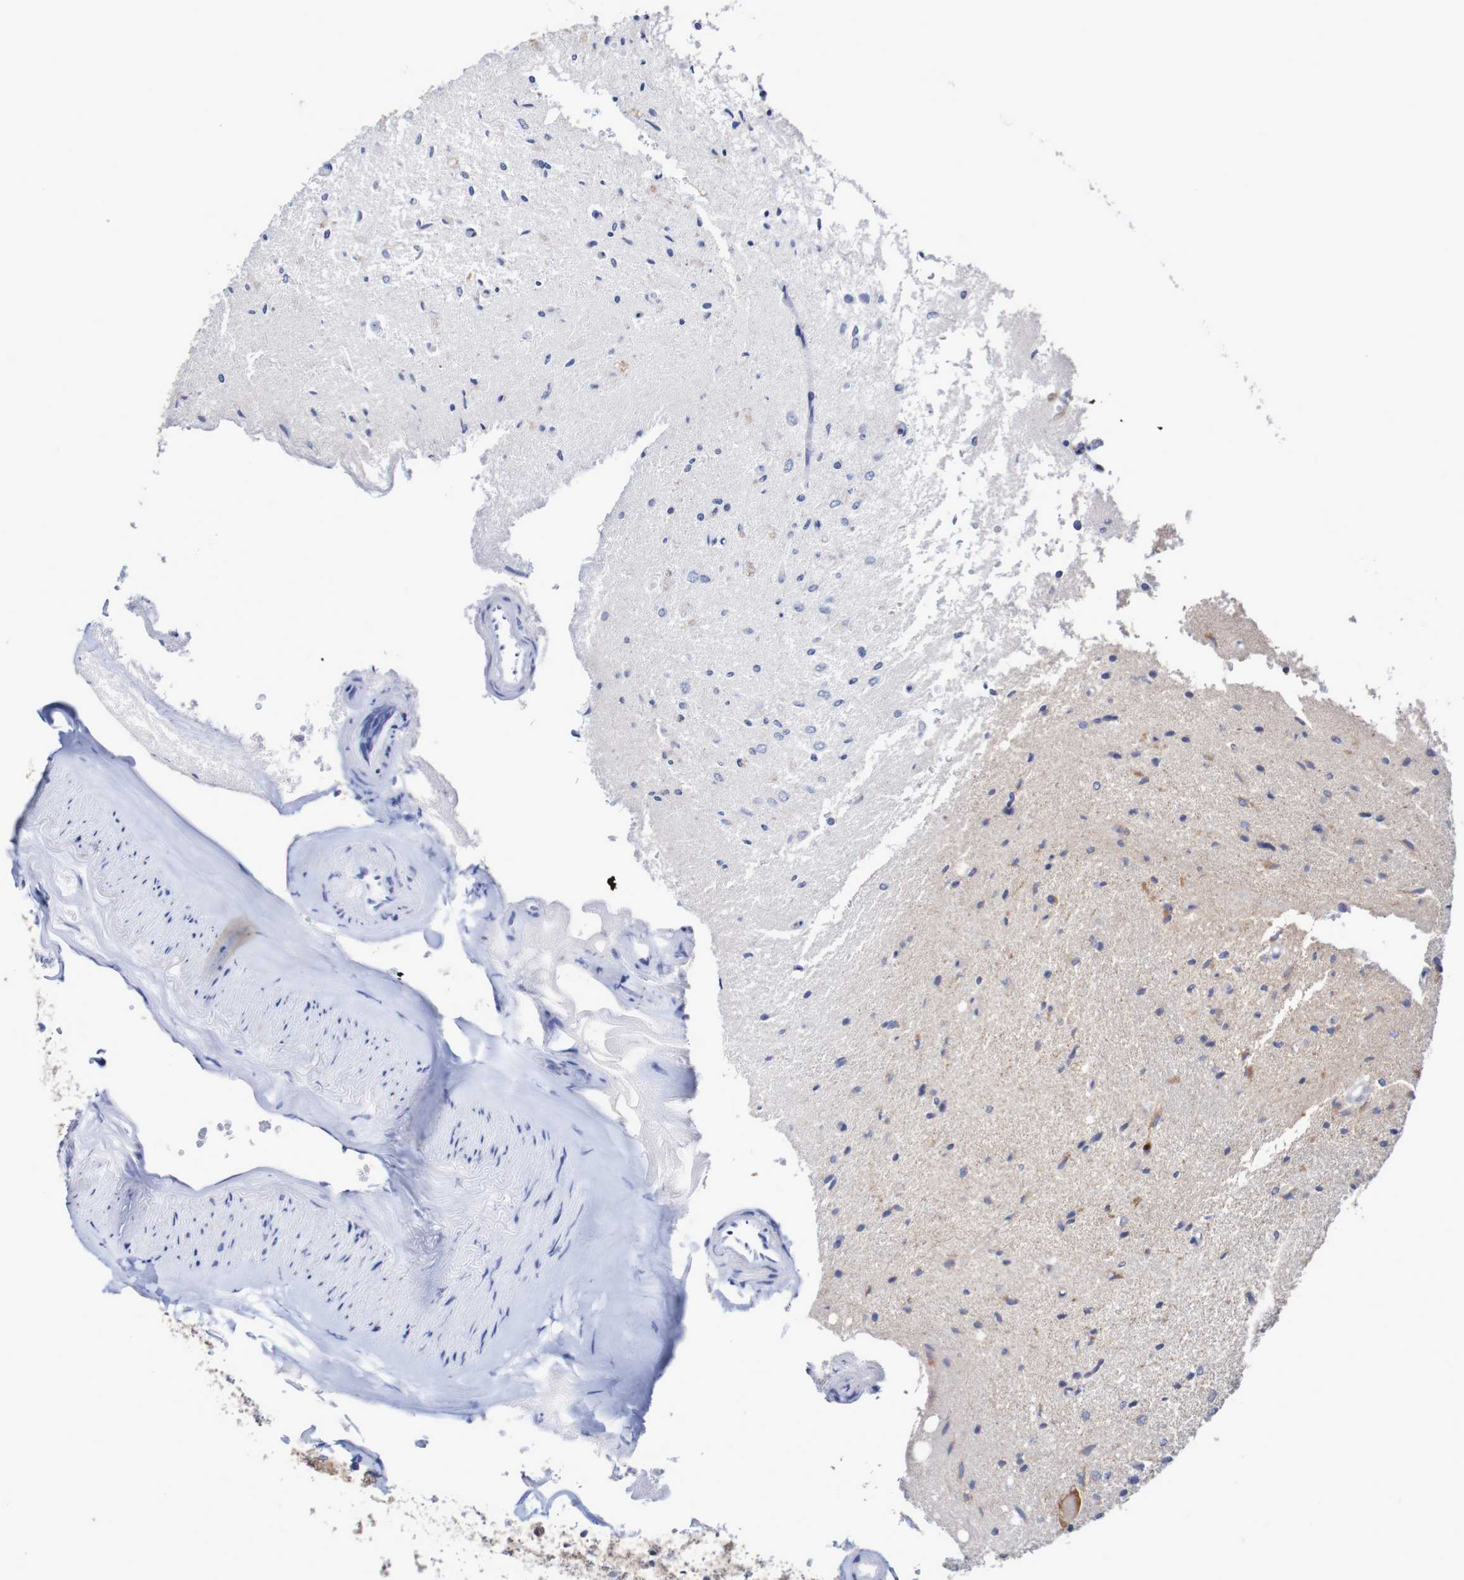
{"staining": {"intensity": "weak", "quantity": "25%-75%", "location": "cytoplasmic/membranous"}, "tissue": "glioma", "cell_type": "Tumor cells", "image_type": "cancer", "snomed": [{"axis": "morphology", "description": "Glioma, malignant, Low grade"}, {"axis": "topography", "description": "Brain"}], "caption": "Glioma was stained to show a protein in brown. There is low levels of weak cytoplasmic/membranous expression in approximately 25%-75% of tumor cells. The staining was performed using DAB, with brown indicating positive protein expression. Nuclei are stained blue with hematoxylin.", "gene": "PARP4", "patient": {"sex": "male", "age": 77}}